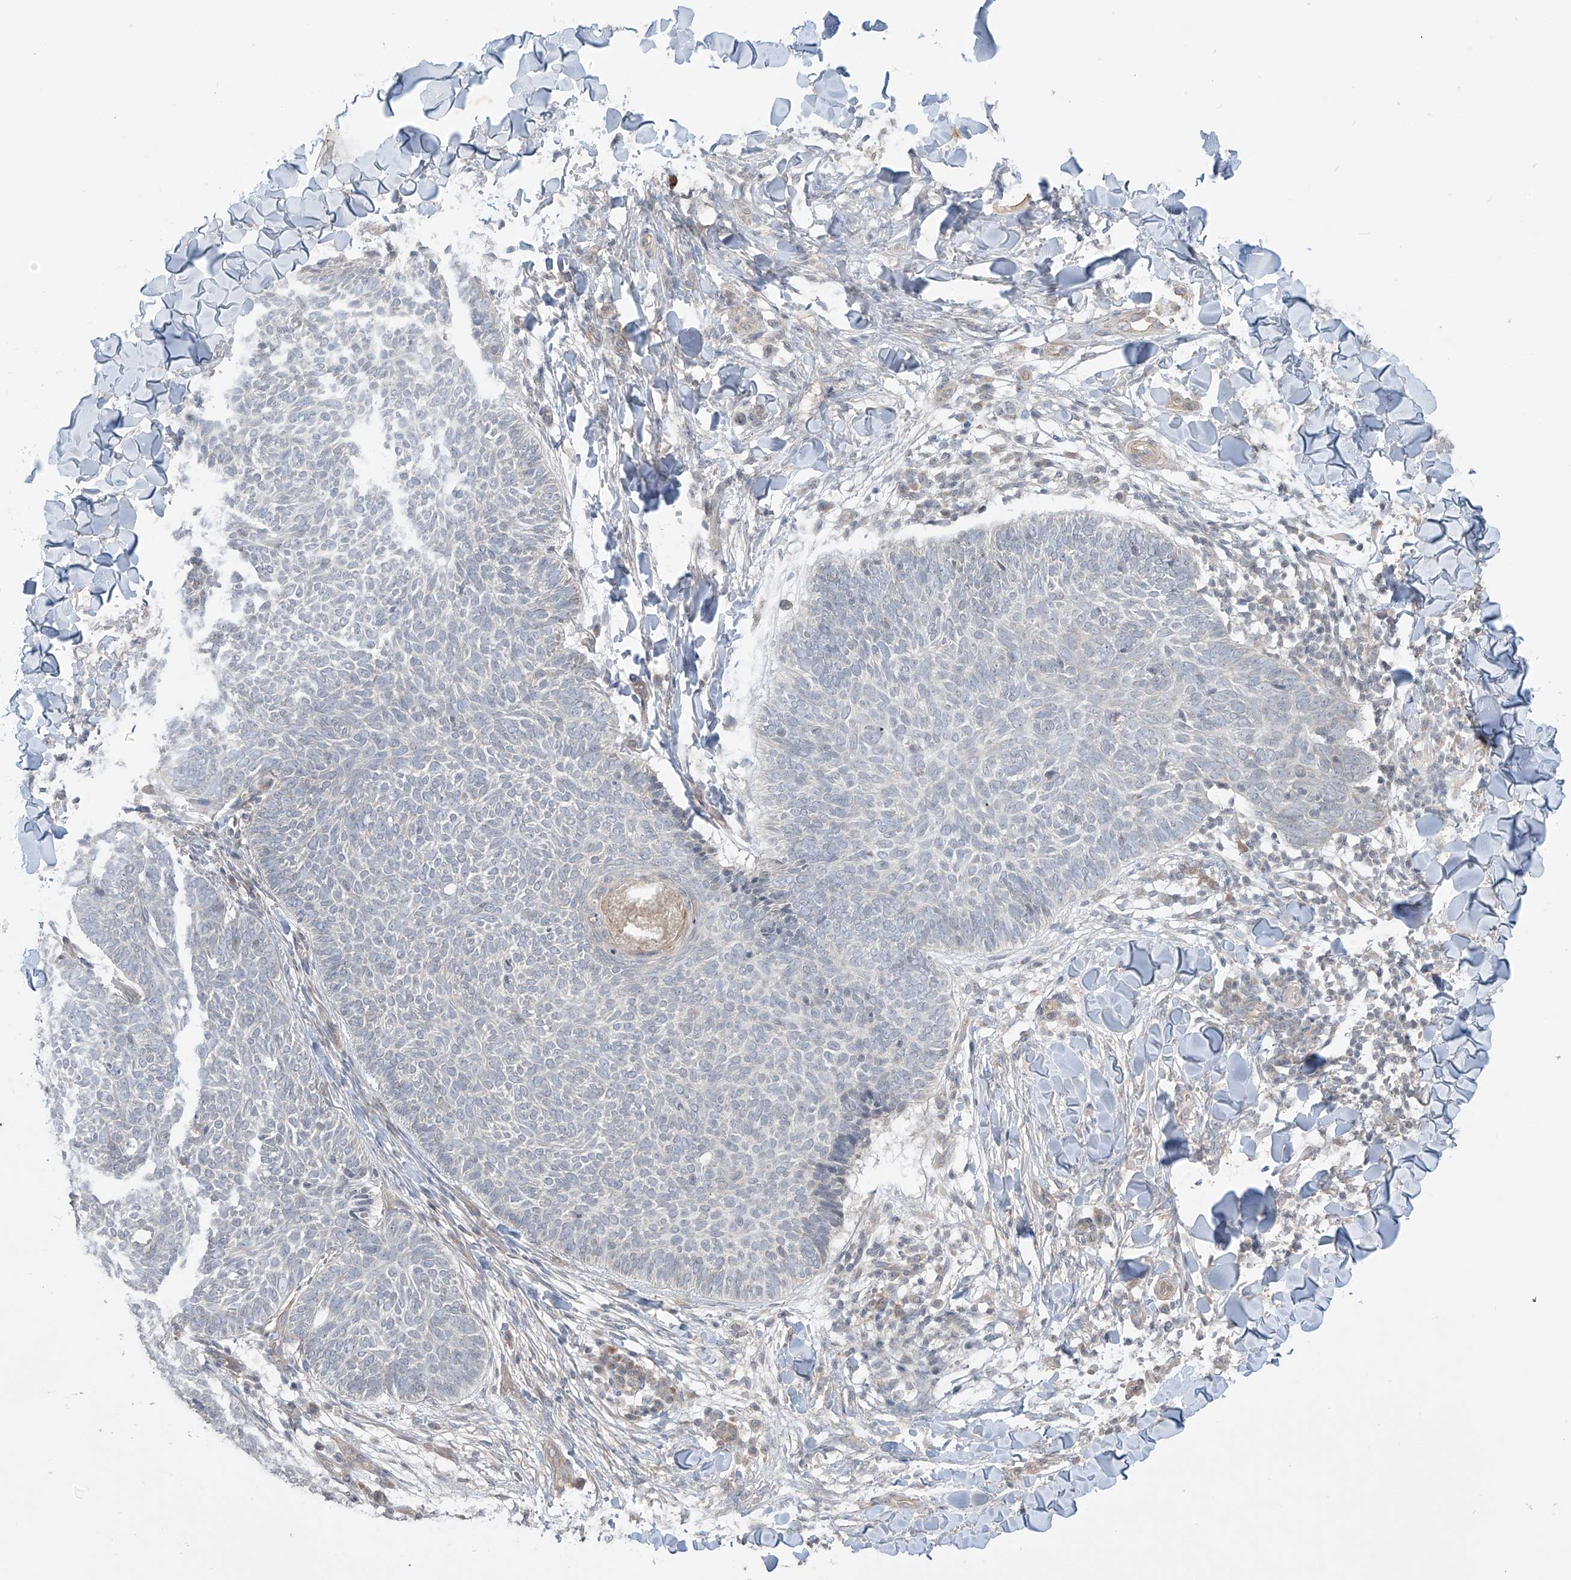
{"staining": {"intensity": "negative", "quantity": "none", "location": "none"}, "tissue": "skin cancer", "cell_type": "Tumor cells", "image_type": "cancer", "snomed": [{"axis": "morphology", "description": "Normal tissue, NOS"}, {"axis": "morphology", "description": "Basal cell carcinoma"}, {"axis": "topography", "description": "Skin"}], "caption": "Micrograph shows no protein expression in tumor cells of skin cancer tissue. Nuclei are stained in blue.", "gene": "DGKQ", "patient": {"sex": "male", "age": 50}}